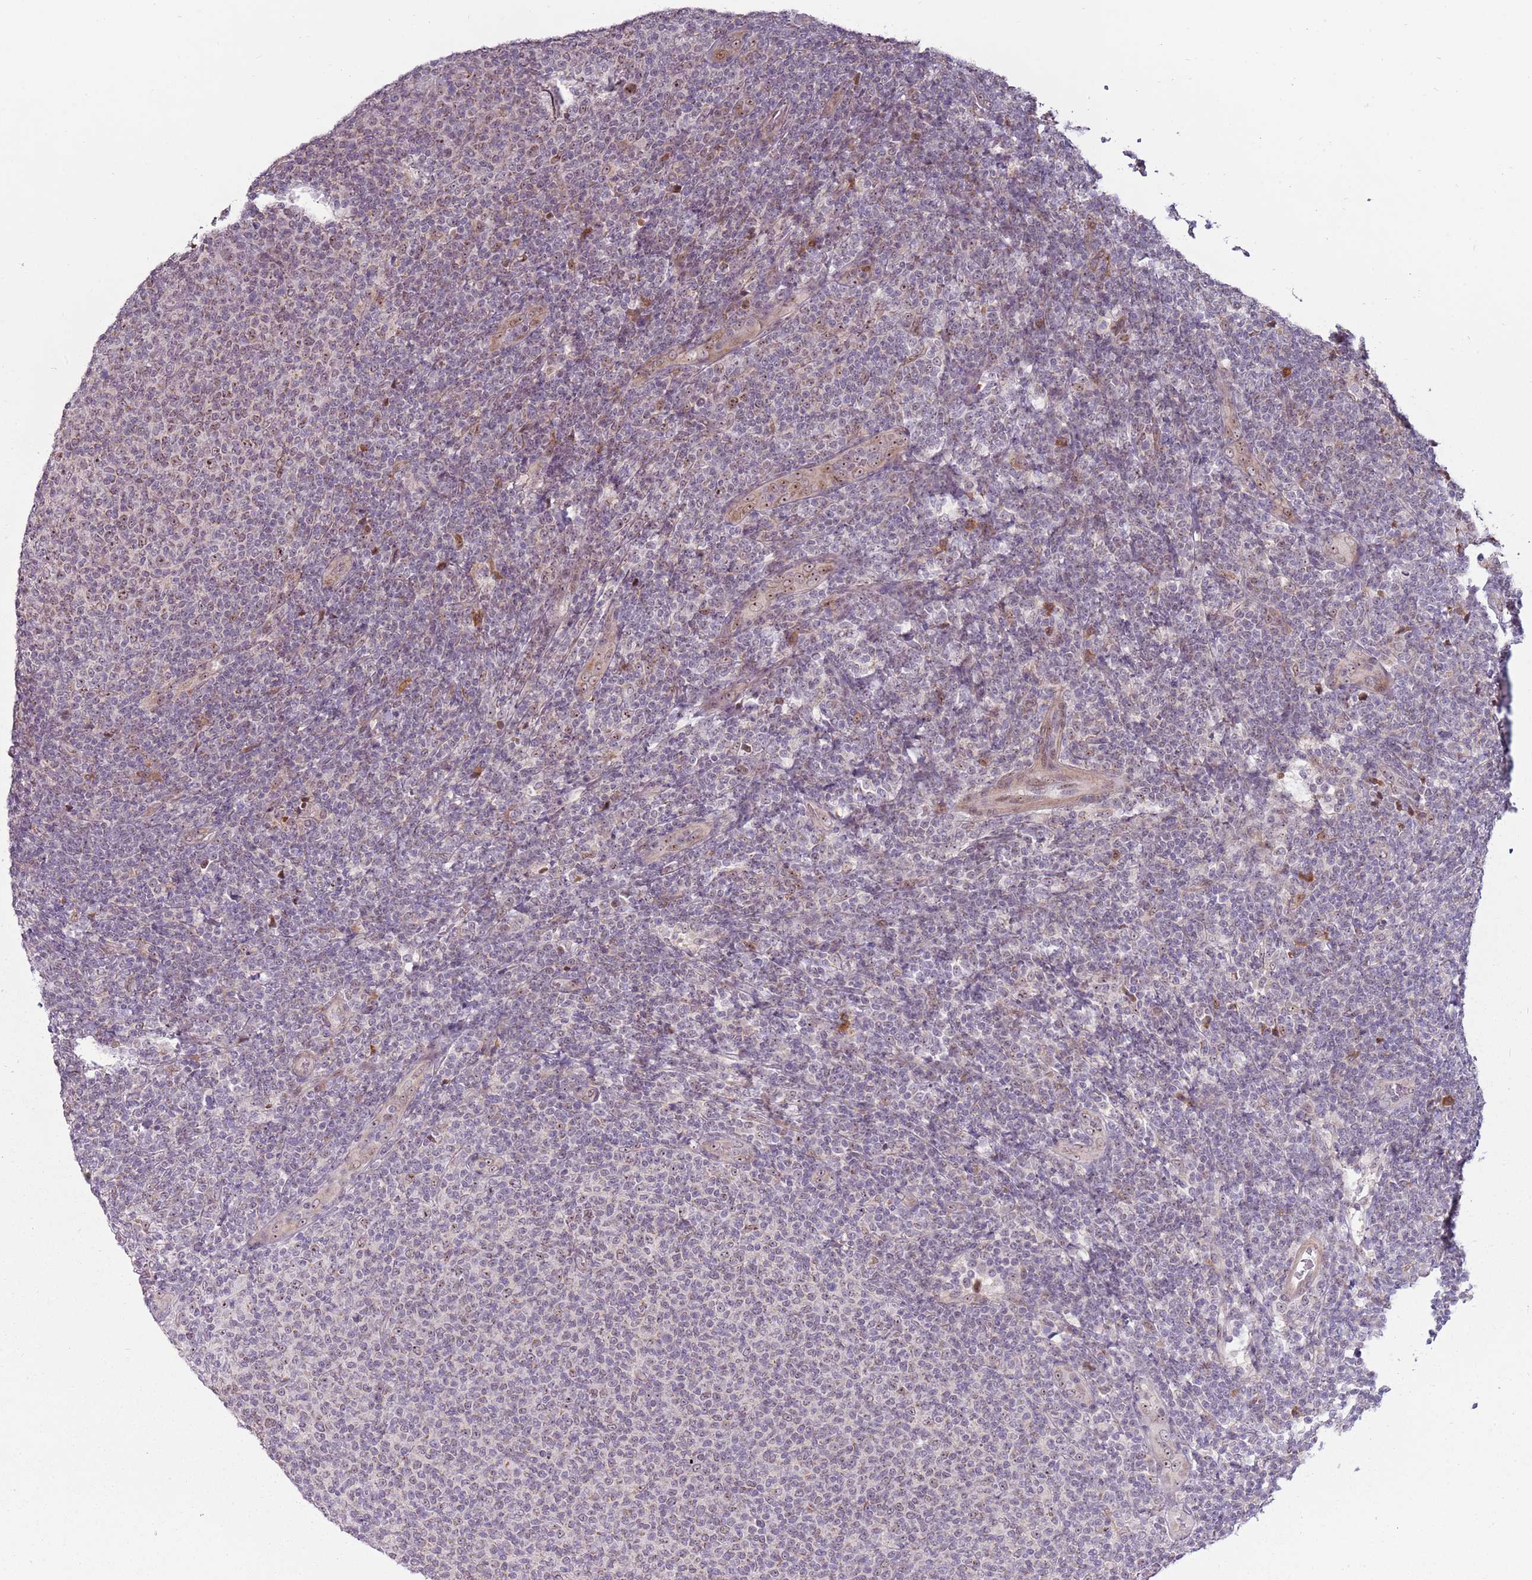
{"staining": {"intensity": "weak", "quantity": "25%-75%", "location": "nuclear"}, "tissue": "lymphoma", "cell_type": "Tumor cells", "image_type": "cancer", "snomed": [{"axis": "morphology", "description": "Malignant lymphoma, non-Hodgkin's type, Low grade"}, {"axis": "topography", "description": "Lymph node"}], "caption": "Lymphoma stained with DAB (3,3'-diaminobenzidine) immunohistochemistry (IHC) demonstrates low levels of weak nuclear staining in approximately 25%-75% of tumor cells.", "gene": "UCMA", "patient": {"sex": "male", "age": 66}}